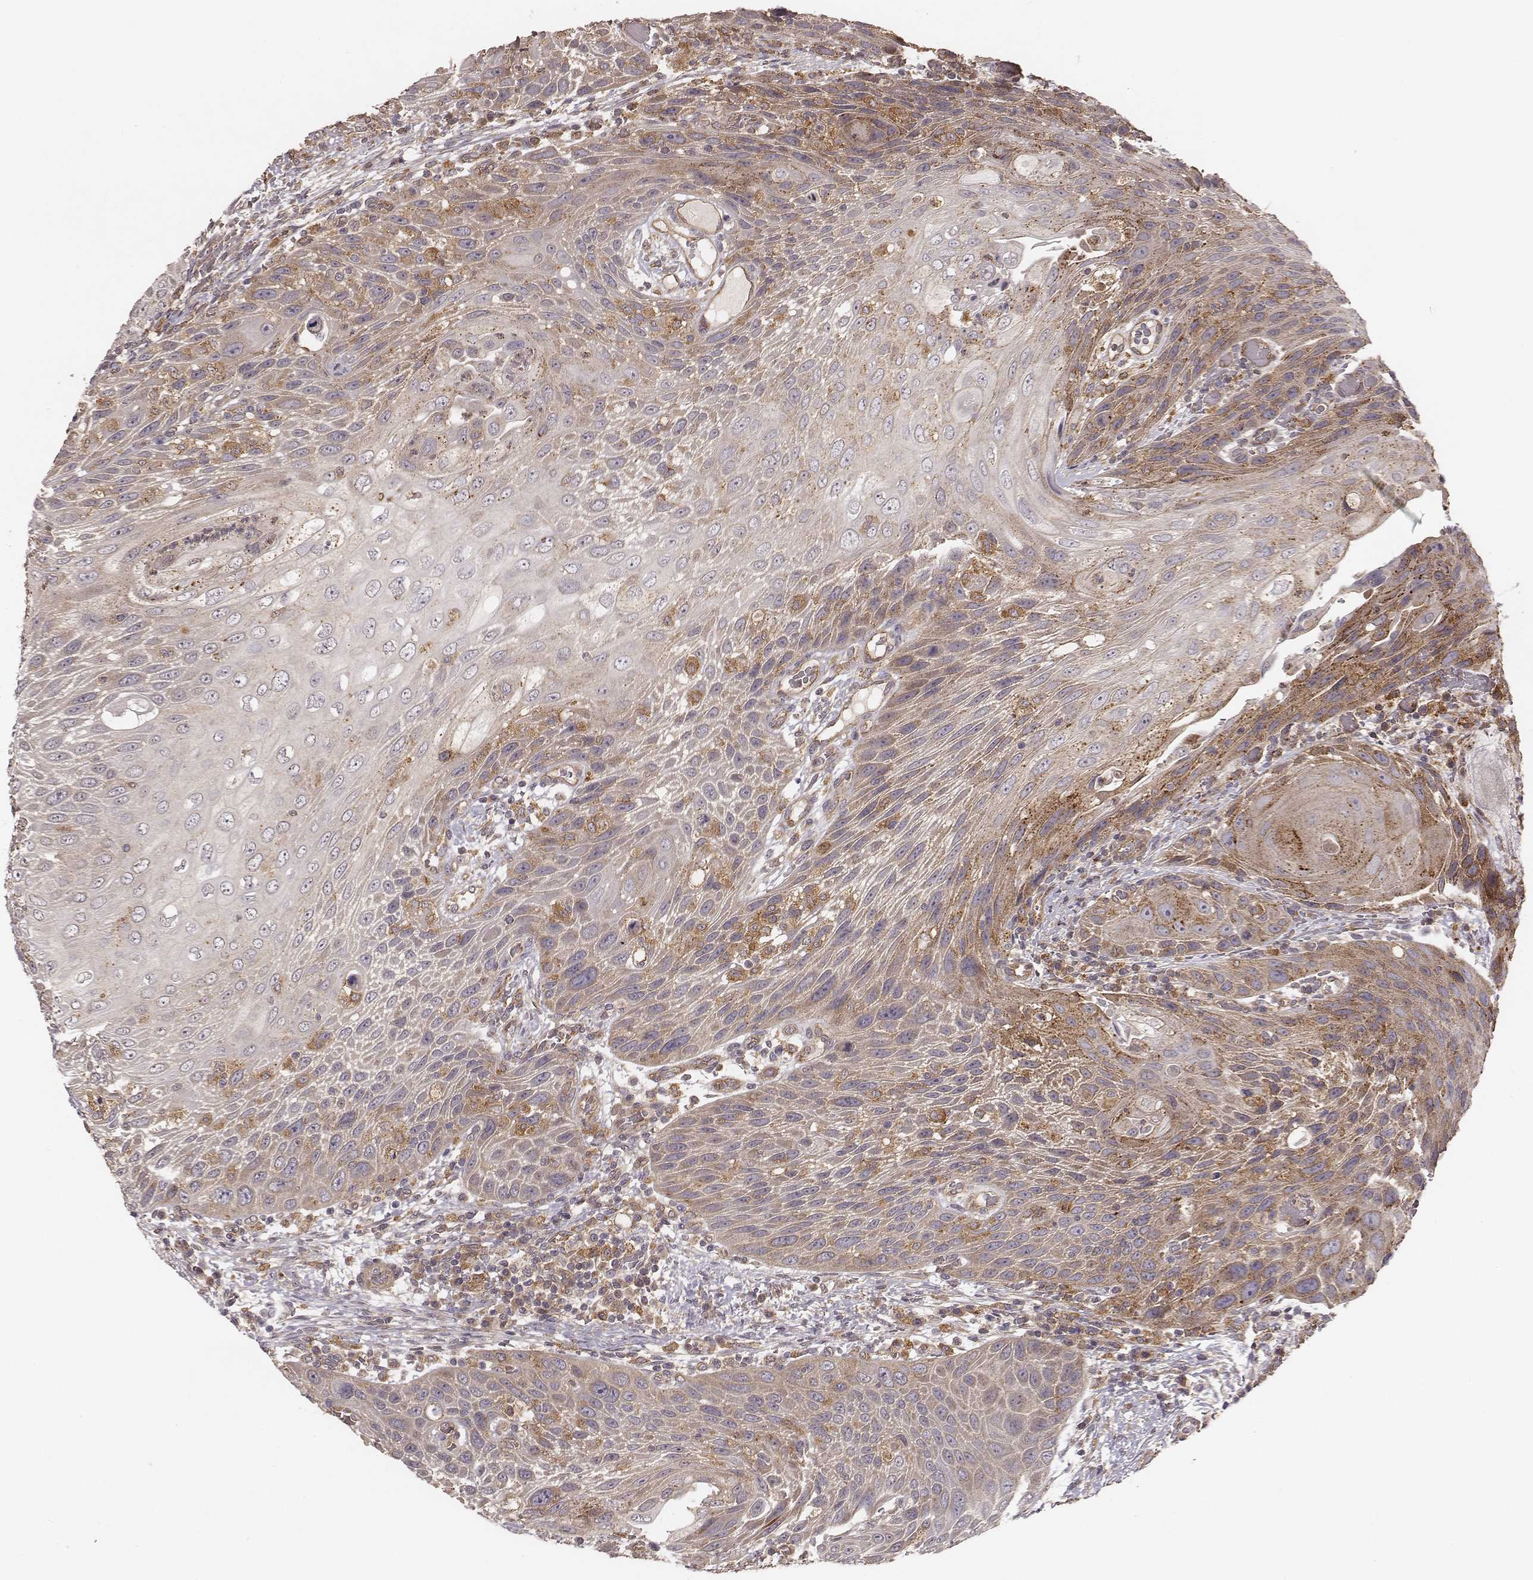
{"staining": {"intensity": "moderate", "quantity": "25%-75%", "location": "cytoplasmic/membranous"}, "tissue": "head and neck cancer", "cell_type": "Tumor cells", "image_type": "cancer", "snomed": [{"axis": "morphology", "description": "Squamous cell carcinoma, NOS"}, {"axis": "topography", "description": "Head-Neck"}], "caption": "DAB (3,3'-diaminobenzidine) immunohistochemical staining of human squamous cell carcinoma (head and neck) exhibits moderate cytoplasmic/membranous protein staining in about 25%-75% of tumor cells. (DAB (3,3'-diaminobenzidine) = brown stain, brightfield microscopy at high magnification).", "gene": "VPS26A", "patient": {"sex": "male", "age": 69}}